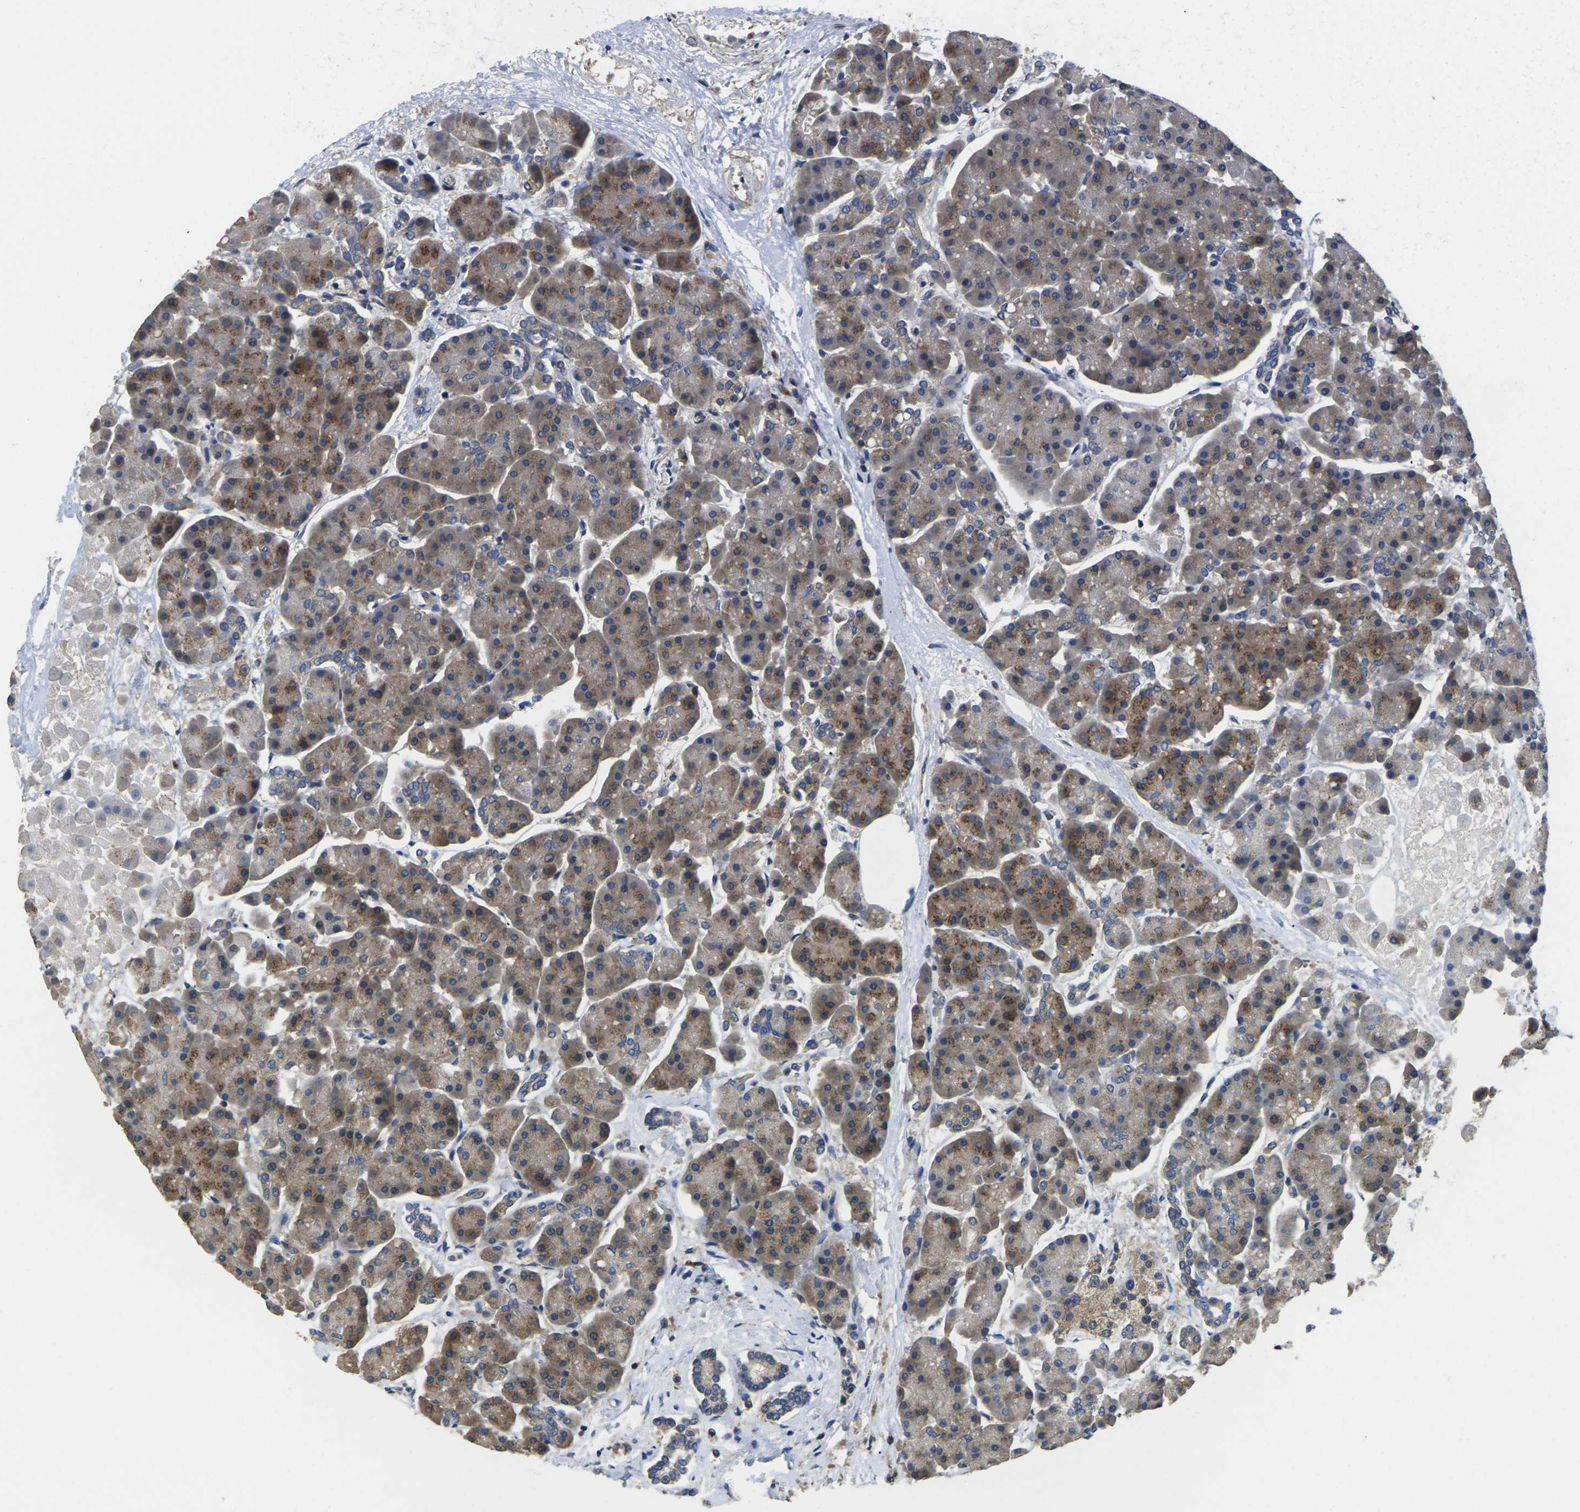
{"staining": {"intensity": "moderate", "quantity": ">75%", "location": "cytoplasmic/membranous"}, "tissue": "pancreas", "cell_type": "Exocrine glandular cells", "image_type": "normal", "snomed": [{"axis": "morphology", "description": "Normal tissue, NOS"}, {"axis": "topography", "description": "Pancreas"}], "caption": "Immunohistochemical staining of benign pancreas displays moderate cytoplasmic/membranous protein expression in about >75% of exocrine glandular cells. Nuclei are stained in blue.", "gene": "TMCC2", "patient": {"sex": "female", "age": 70}}